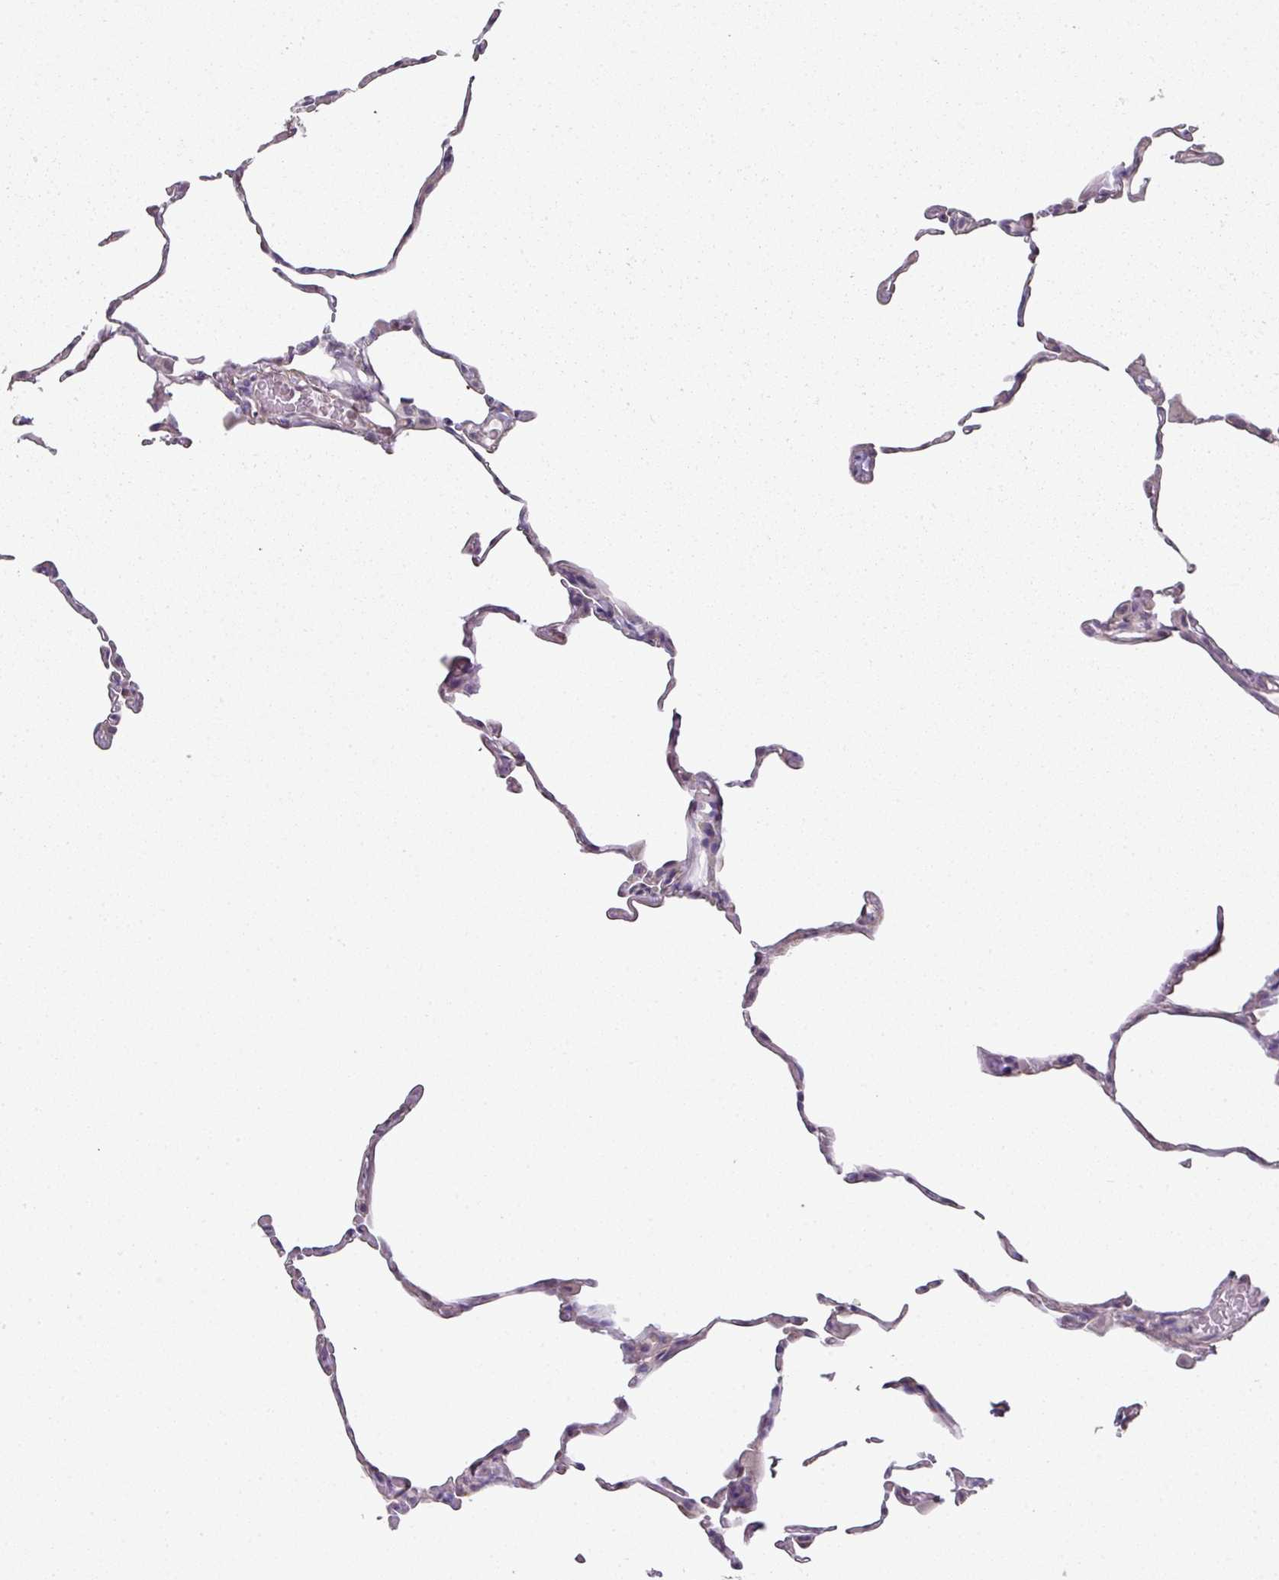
{"staining": {"intensity": "weak", "quantity": "25%-75%", "location": "cytoplasmic/membranous"}, "tissue": "lung", "cell_type": "Alveolar cells", "image_type": "normal", "snomed": [{"axis": "morphology", "description": "Normal tissue, NOS"}, {"axis": "topography", "description": "Lung"}], "caption": "Immunohistochemical staining of benign lung shows low levels of weak cytoplasmic/membranous staining in about 25%-75% of alveolar cells.", "gene": "C19orf33", "patient": {"sex": "female", "age": 57}}